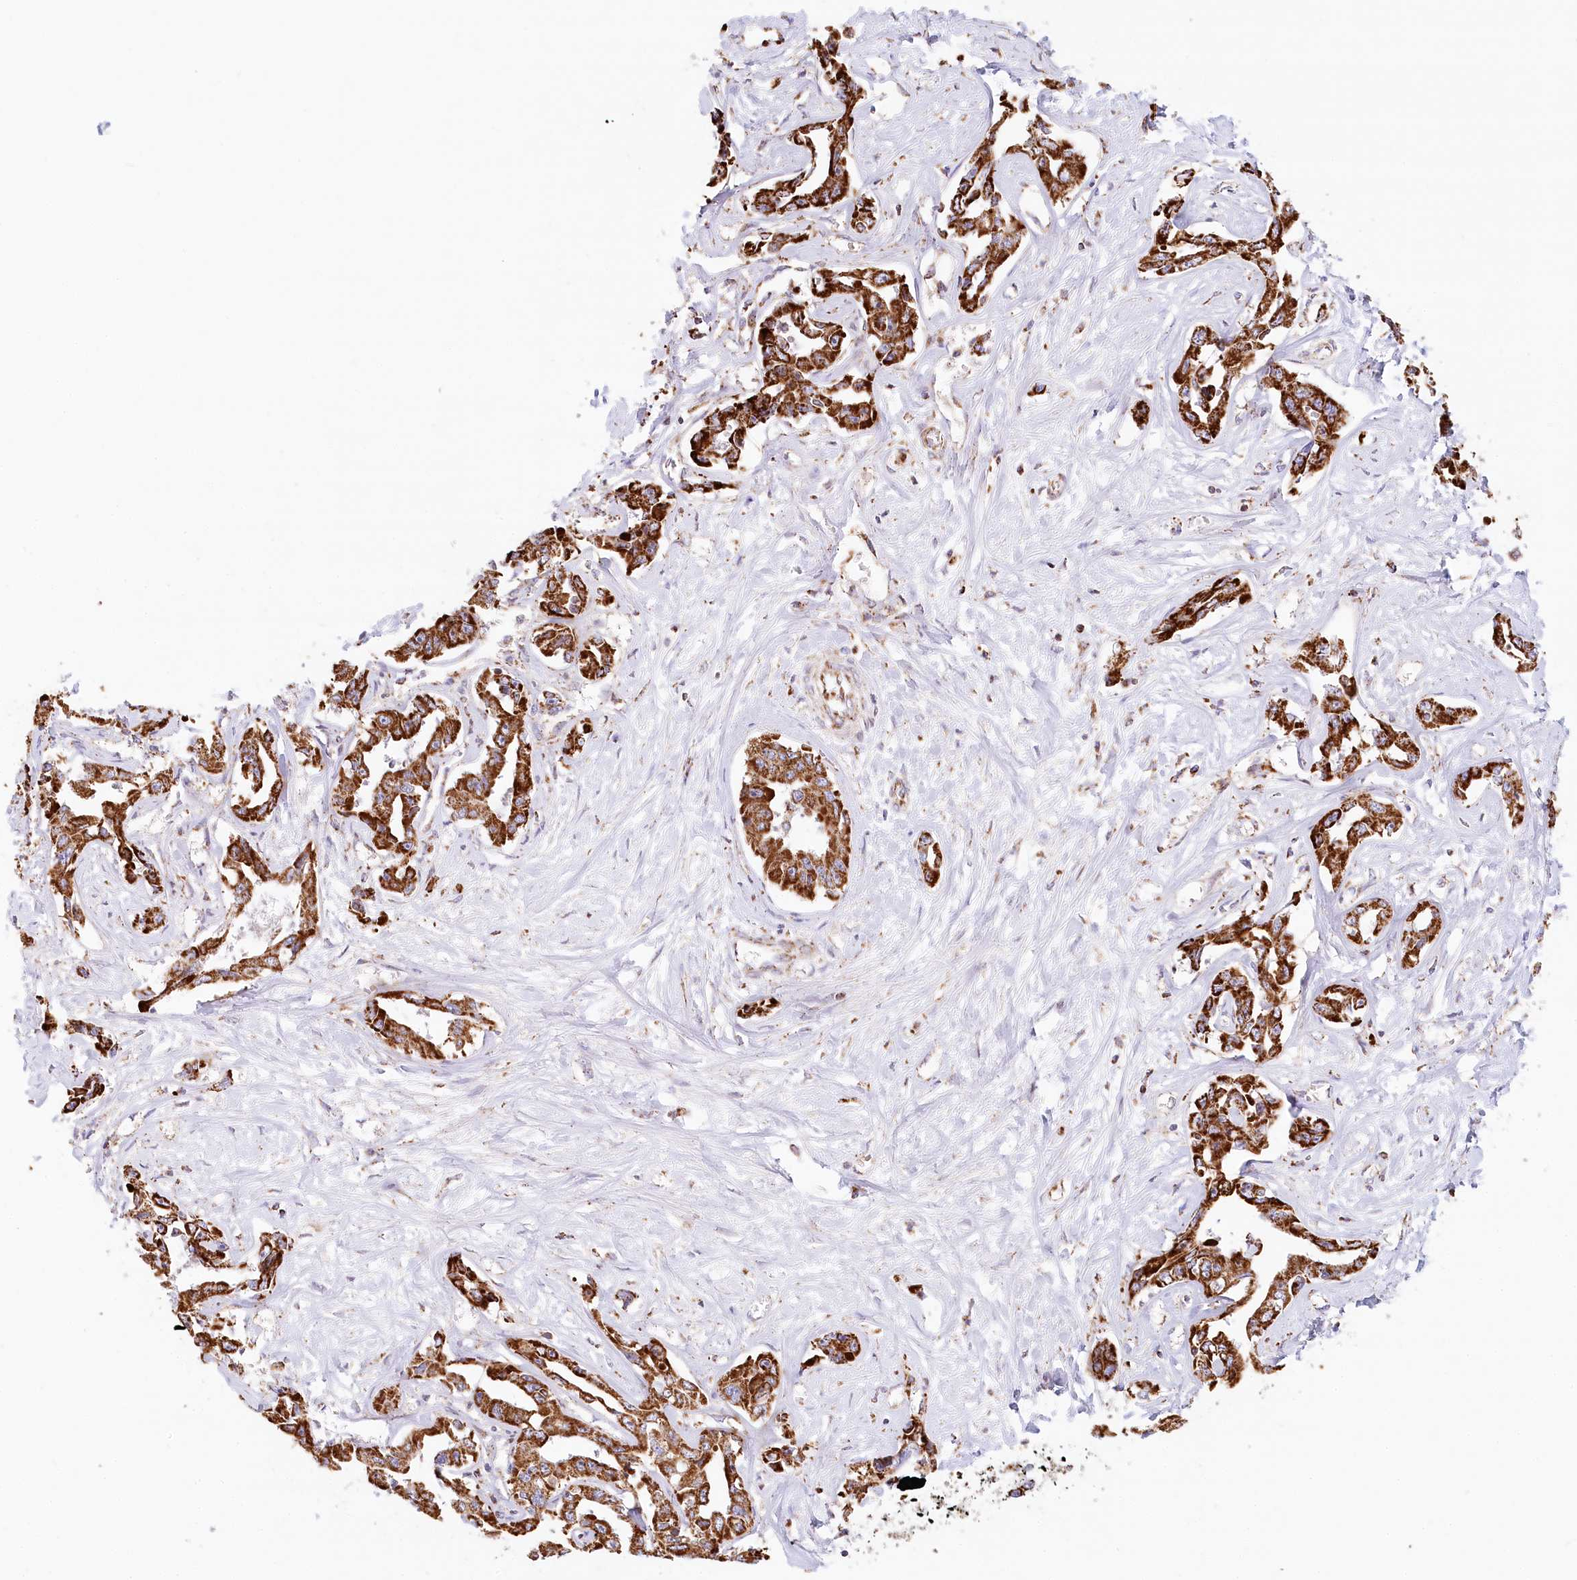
{"staining": {"intensity": "strong", "quantity": ">75%", "location": "cytoplasmic/membranous"}, "tissue": "liver cancer", "cell_type": "Tumor cells", "image_type": "cancer", "snomed": [{"axis": "morphology", "description": "Cholangiocarcinoma"}, {"axis": "topography", "description": "Liver"}], "caption": "Human liver cancer stained with a protein marker demonstrates strong staining in tumor cells.", "gene": "UMPS", "patient": {"sex": "male", "age": 59}}